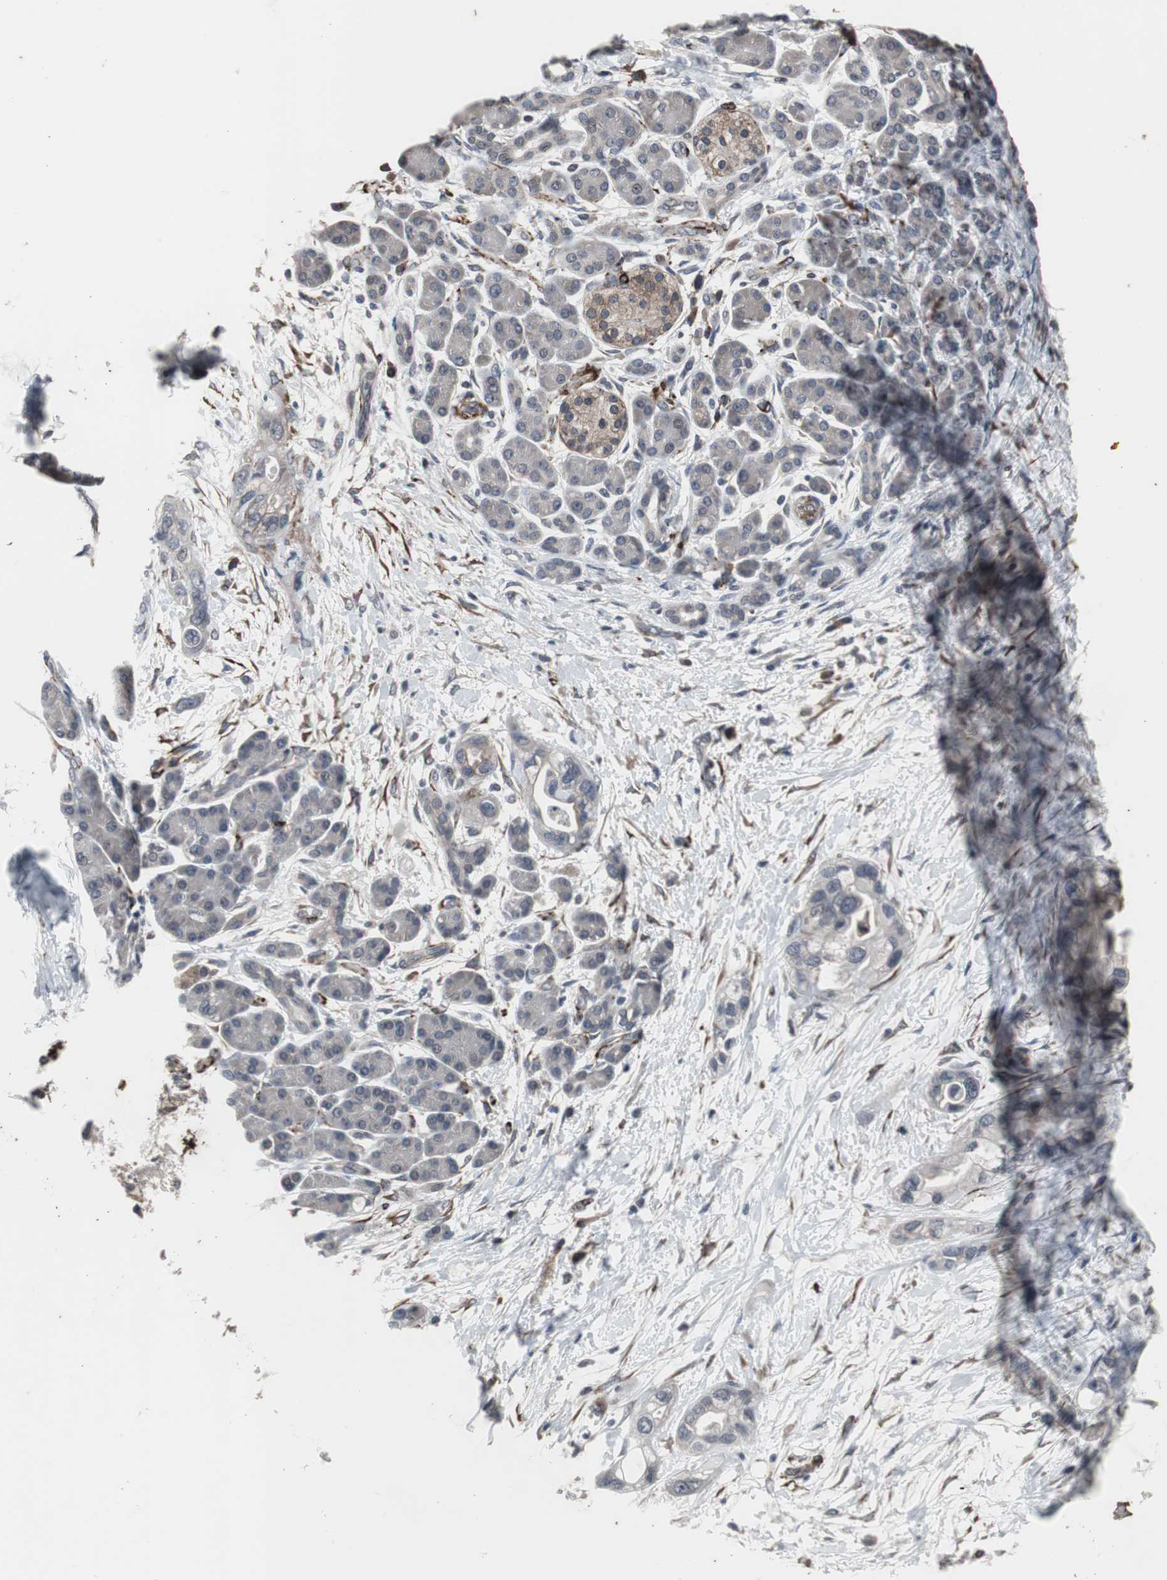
{"staining": {"intensity": "negative", "quantity": "none", "location": "none"}, "tissue": "pancreatic cancer", "cell_type": "Tumor cells", "image_type": "cancer", "snomed": [{"axis": "morphology", "description": "Adenocarcinoma, NOS"}, {"axis": "topography", "description": "Pancreas"}], "caption": "IHC photomicrograph of pancreatic cancer stained for a protein (brown), which exhibits no positivity in tumor cells. (Immunohistochemistry (ihc), brightfield microscopy, high magnification).", "gene": "CRADD", "patient": {"sex": "female", "age": 77}}